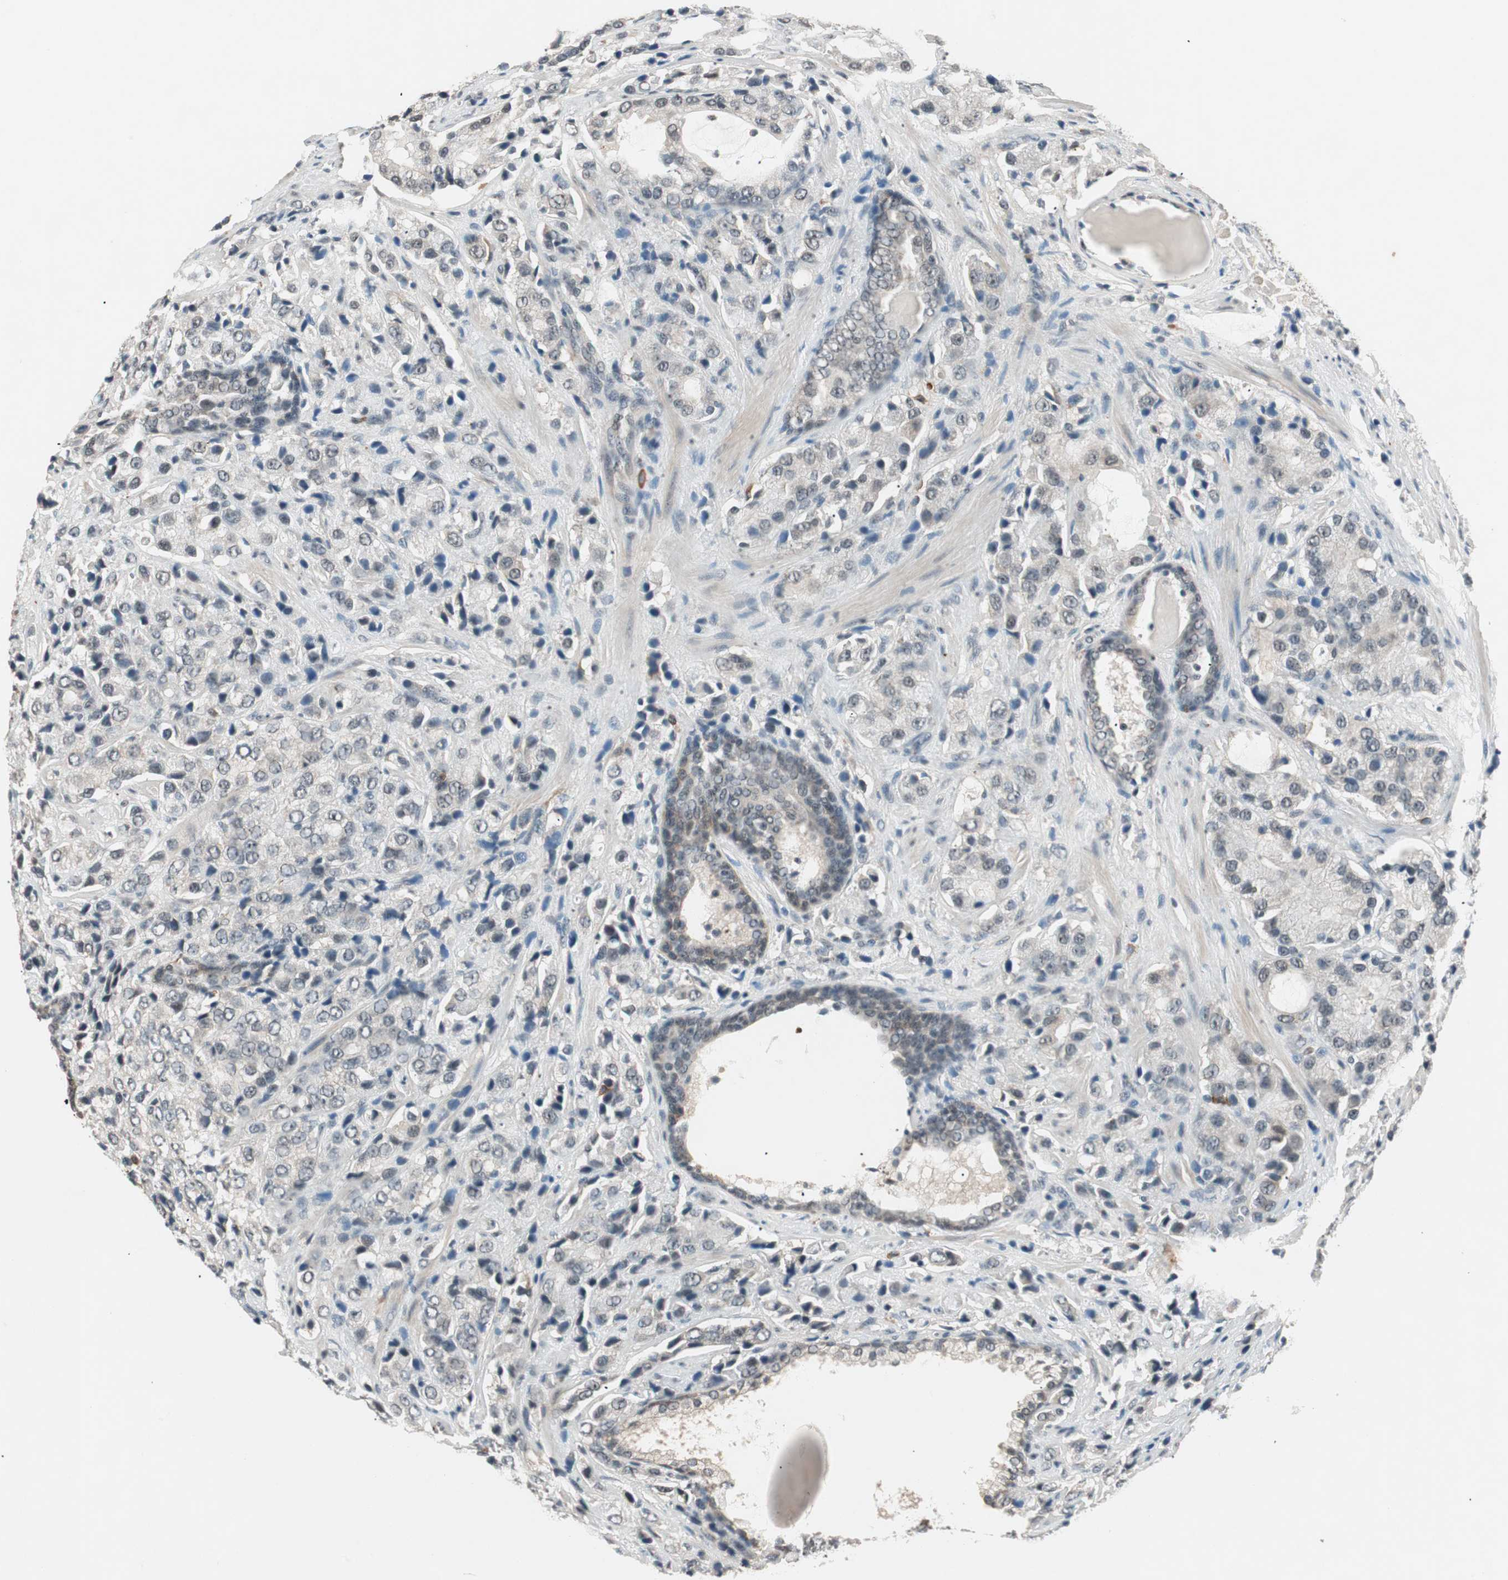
{"staining": {"intensity": "weak", "quantity": "<25%", "location": "nuclear"}, "tissue": "prostate cancer", "cell_type": "Tumor cells", "image_type": "cancer", "snomed": [{"axis": "morphology", "description": "Adenocarcinoma, High grade"}, {"axis": "topography", "description": "Prostate"}], "caption": "IHC micrograph of human prostate cancer stained for a protein (brown), which shows no positivity in tumor cells.", "gene": "NFRKB", "patient": {"sex": "male", "age": 70}}